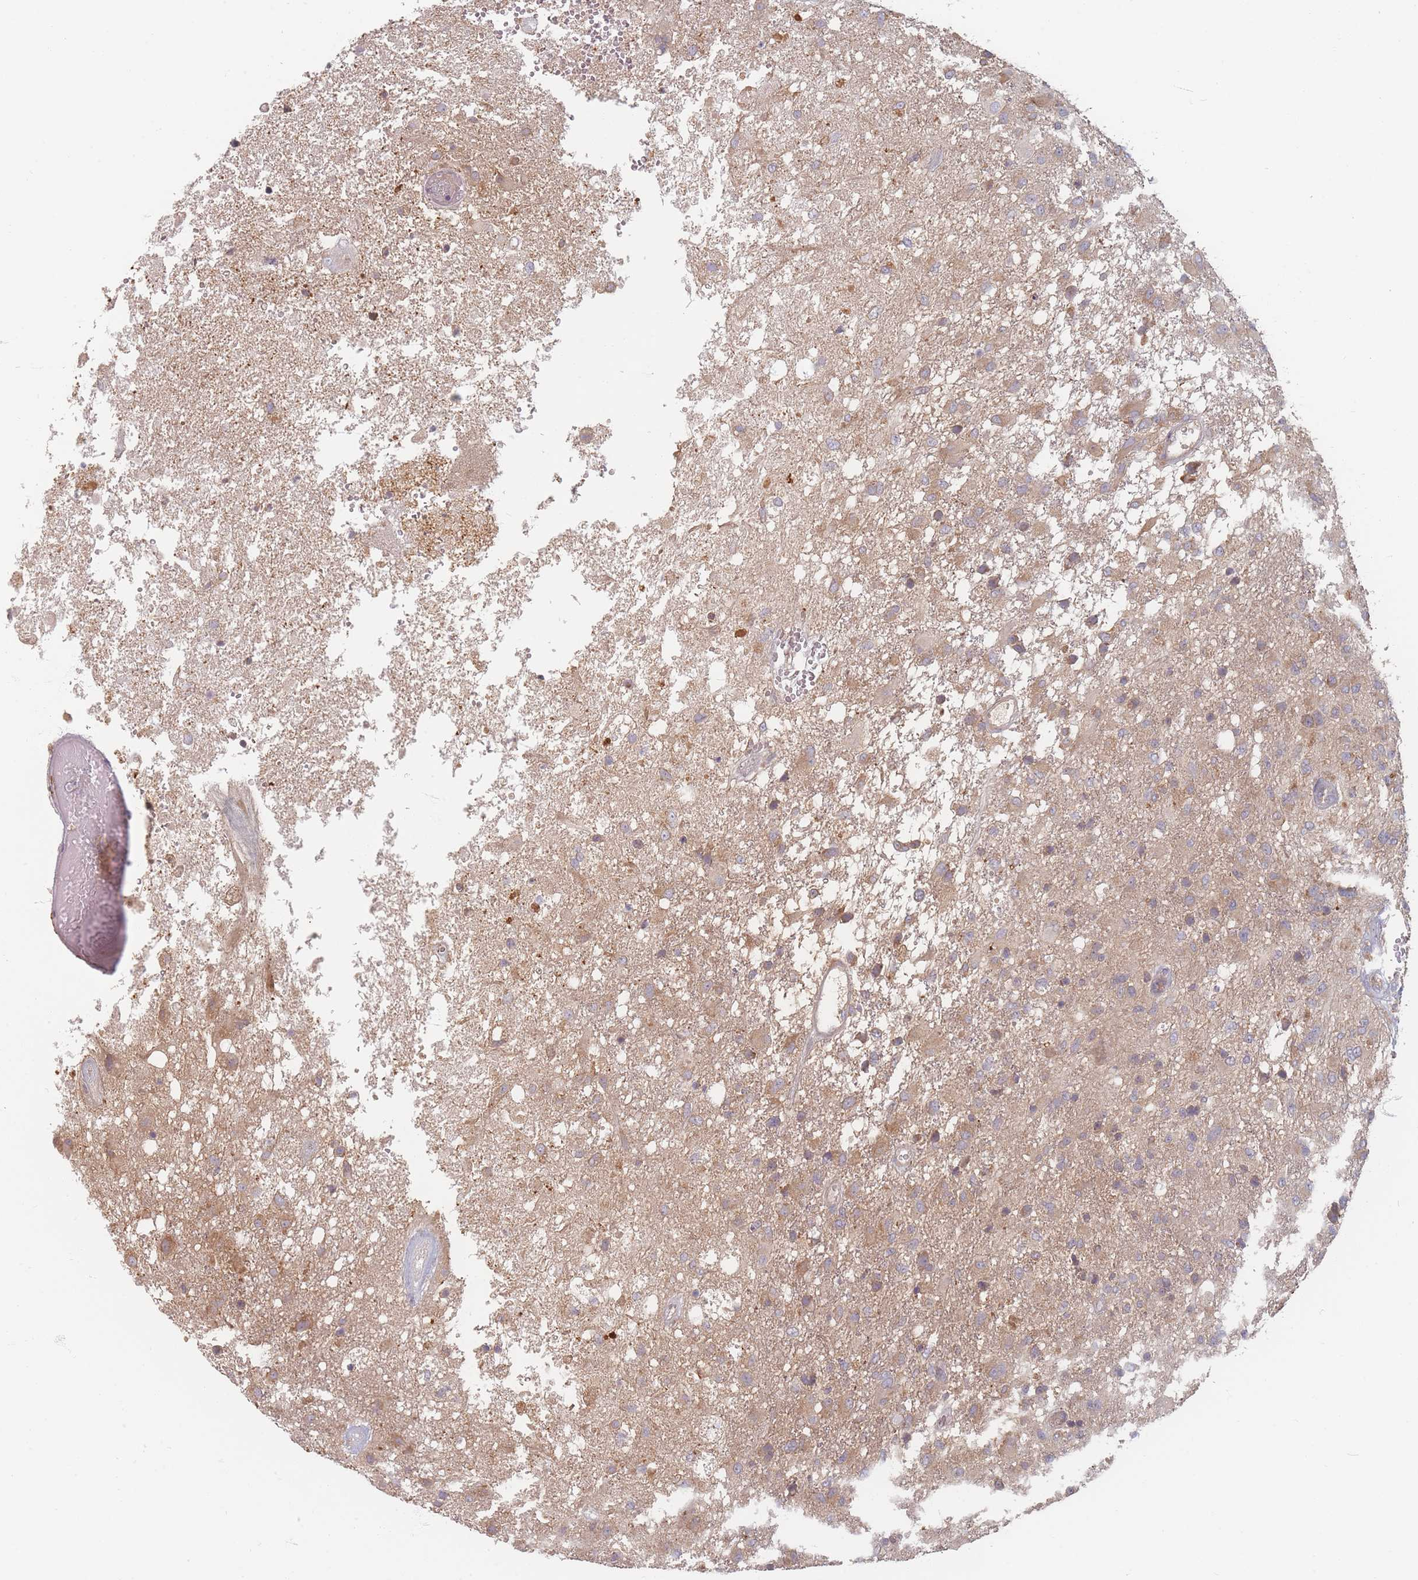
{"staining": {"intensity": "moderate", "quantity": "25%-75%", "location": "cytoplasmic/membranous"}, "tissue": "glioma", "cell_type": "Tumor cells", "image_type": "cancer", "snomed": [{"axis": "morphology", "description": "Glioma, malignant, High grade"}, {"axis": "topography", "description": "Brain"}], "caption": "A brown stain shows moderate cytoplasmic/membranous positivity of a protein in glioma tumor cells. The staining is performed using DAB (3,3'-diaminobenzidine) brown chromogen to label protein expression. The nuclei are counter-stained blue using hematoxylin.", "gene": "SLC35F3", "patient": {"sex": "female", "age": 74}}